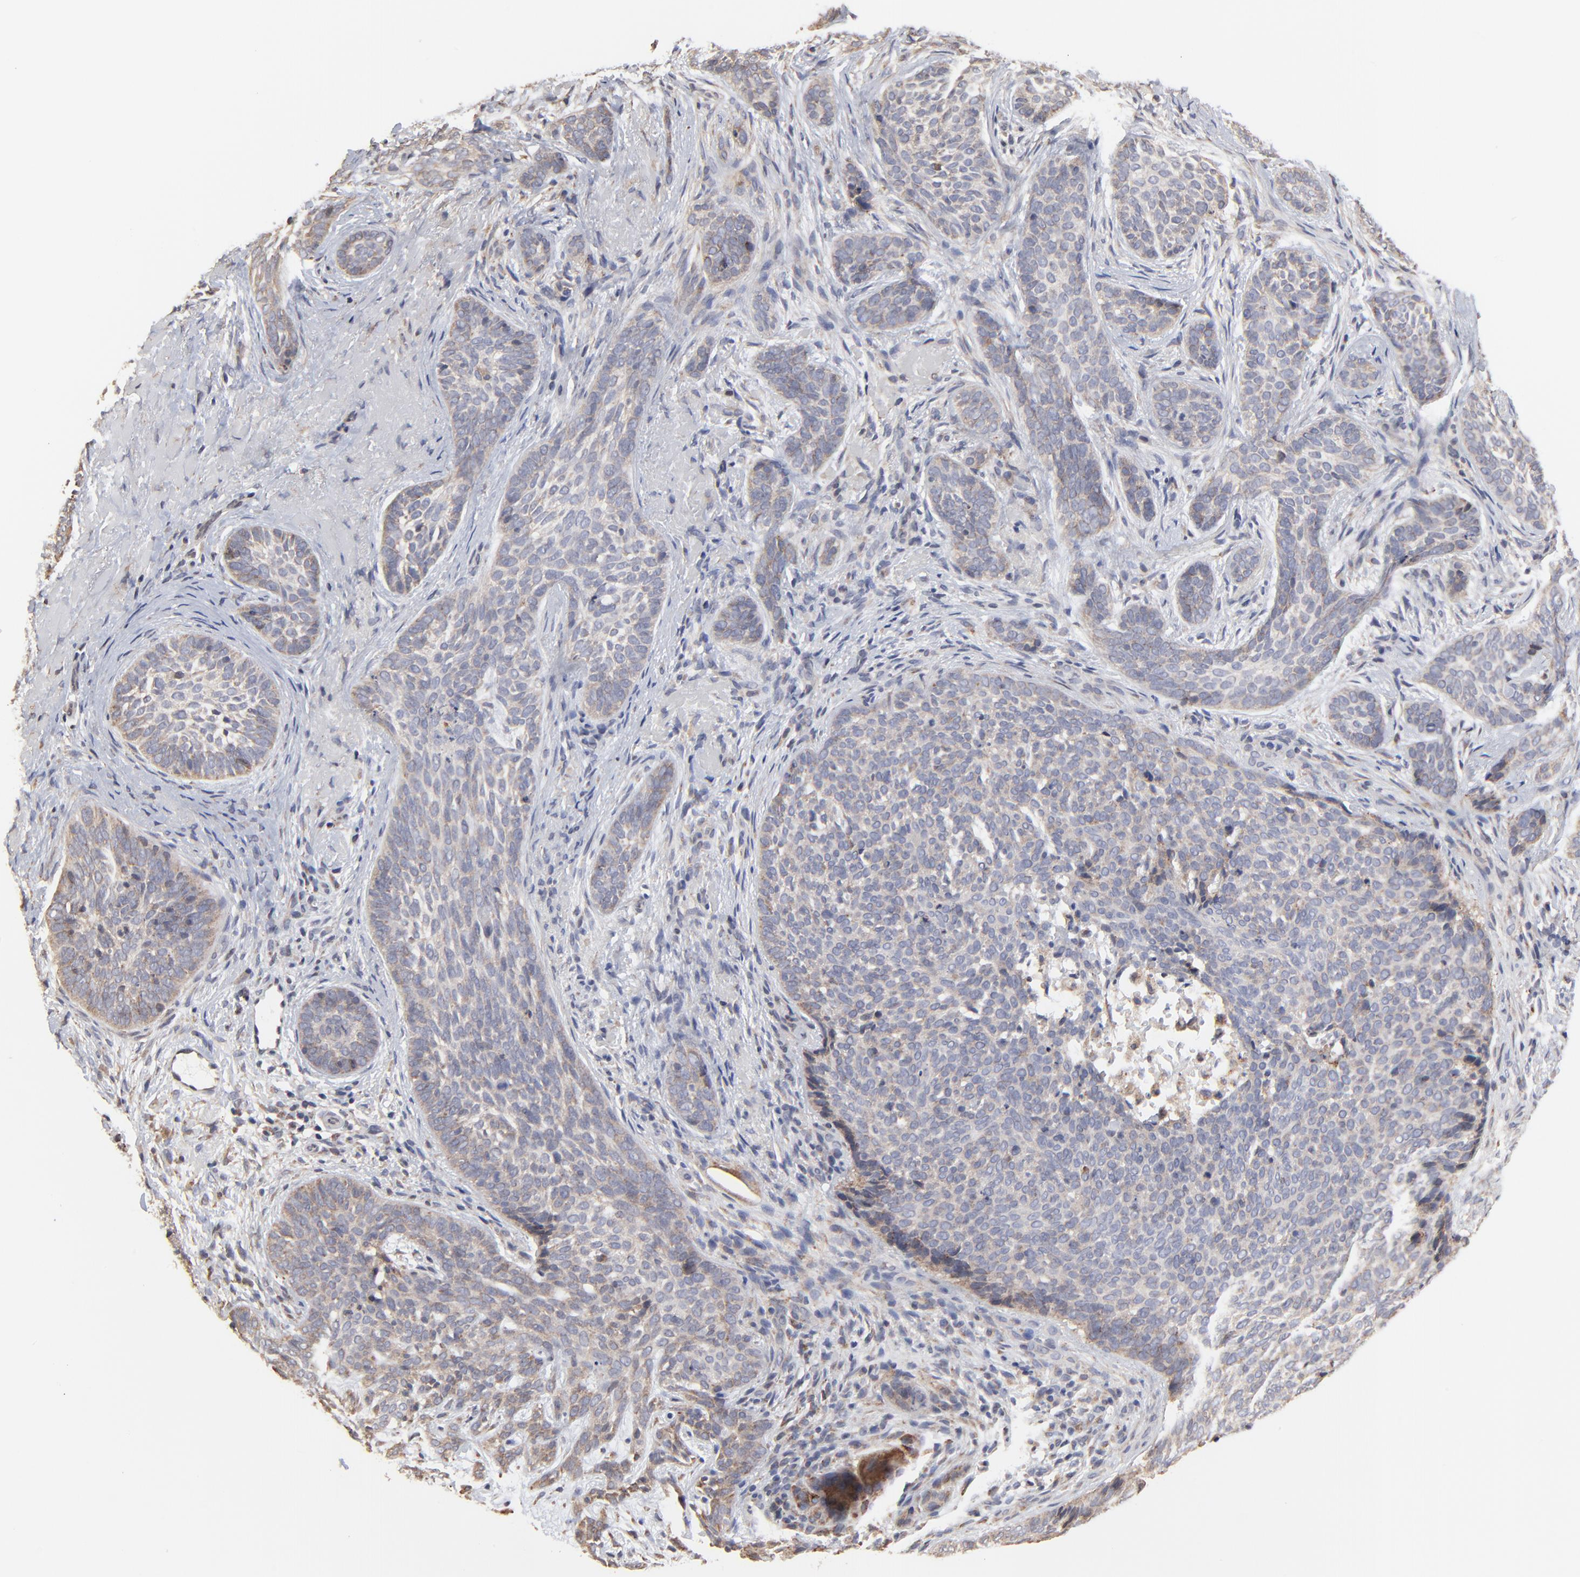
{"staining": {"intensity": "weak", "quantity": "25%-75%", "location": "cytoplasmic/membranous"}, "tissue": "skin cancer", "cell_type": "Tumor cells", "image_type": "cancer", "snomed": [{"axis": "morphology", "description": "Basal cell carcinoma"}, {"axis": "topography", "description": "Skin"}], "caption": "High-magnification brightfield microscopy of skin cancer stained with DAB (brown) and counterstained with hematoxylin (blue). tumor cells exhibit weak cytoplasmic/membranous expression is appreciated in about25%-75% of cells. (Stains: DAB (3,3'-diaminobenzidine) in brown, nuclei in blue, Microscopy: brightfield microscopy at high magnification).", "gene": "ELP2", "patient": {"sex": "male", "age": 91}}